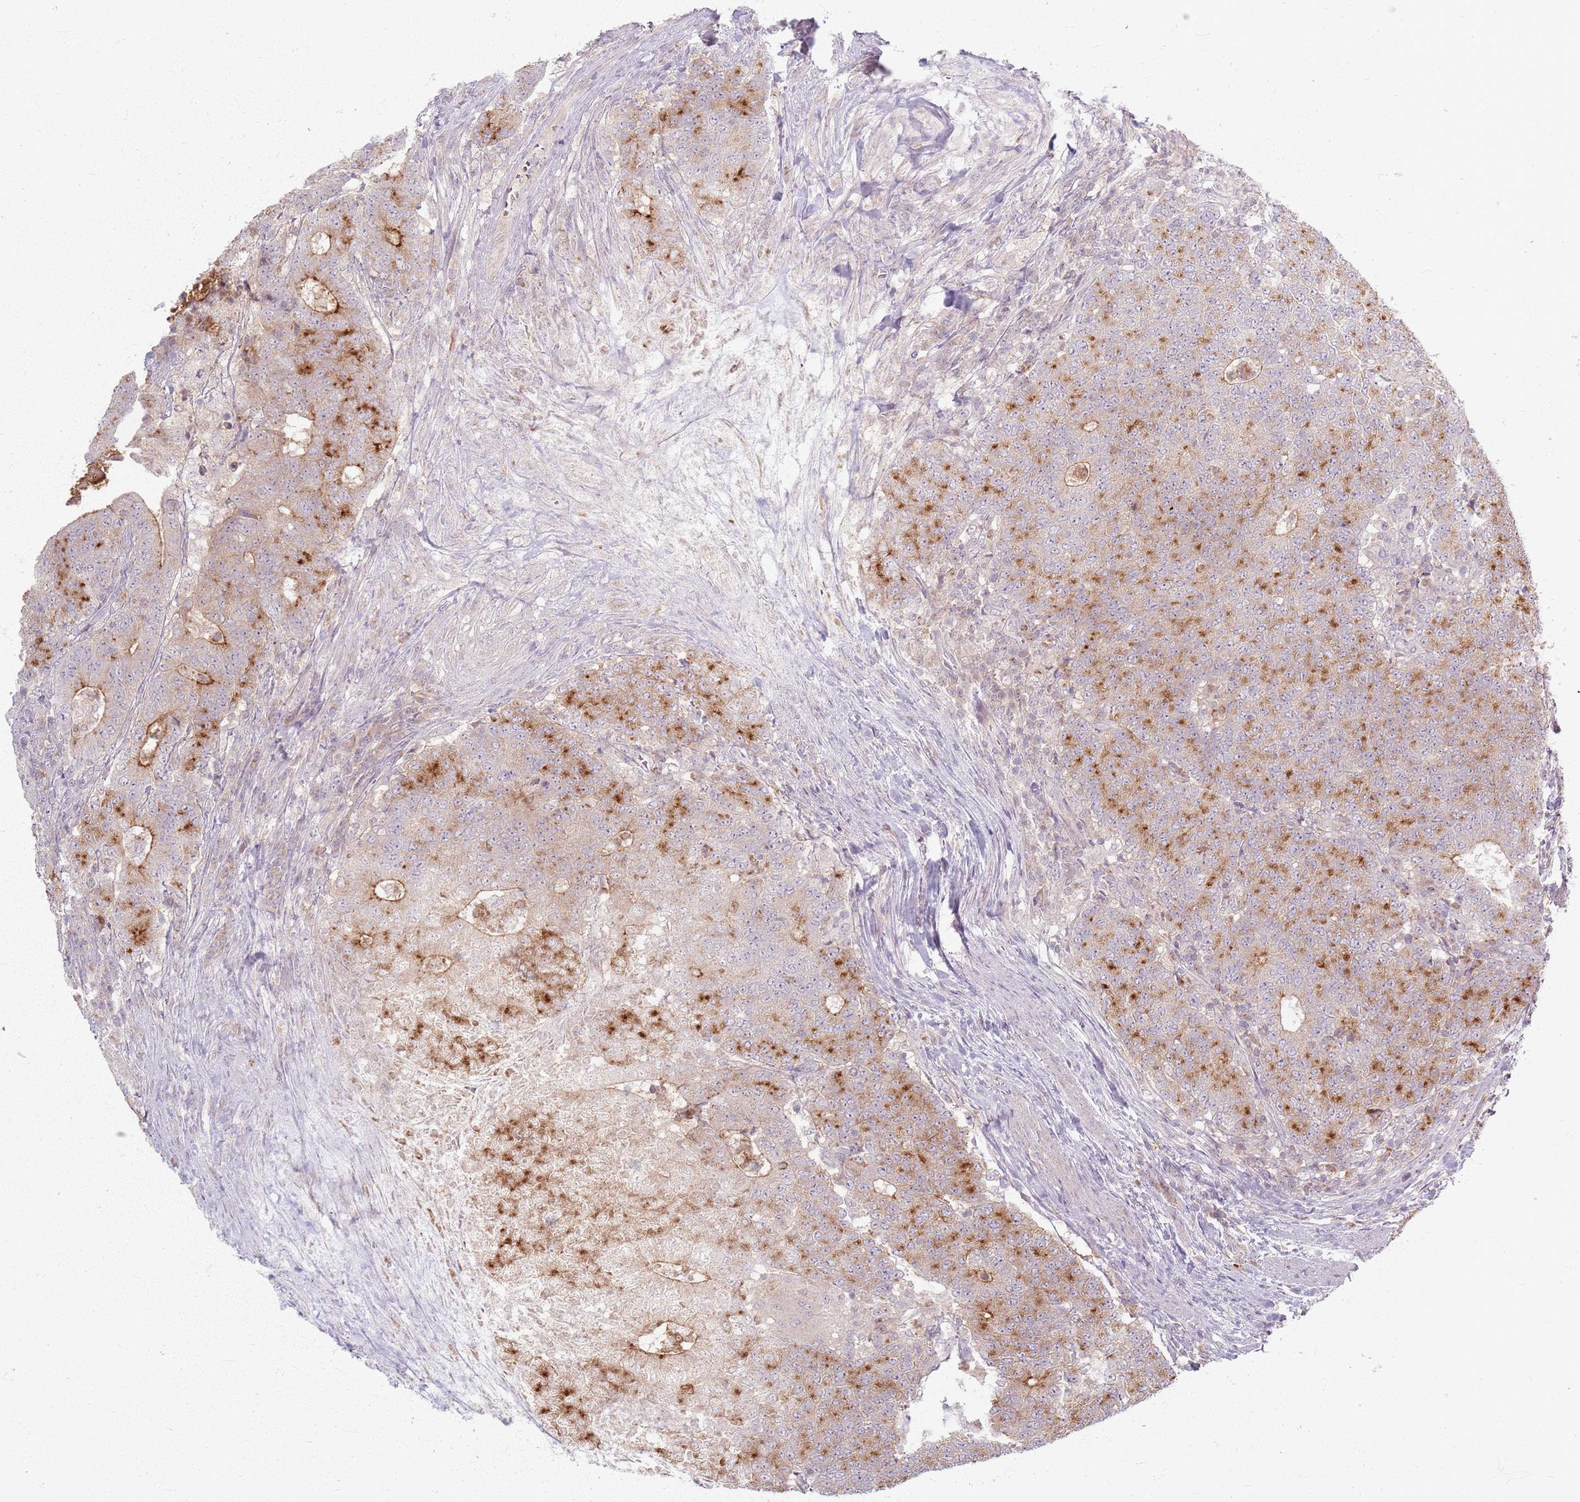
{"staining": {"intensity": "moderate", "quantity": "25%-75%", "location": "cytoplasmic/membranous"}, "tissue": "colorectal cancer", "cell_type": "Tumor cells", "image_type": "cancer", "snomed": [{"axis": "morphology", "description": "Adenocarcinoma, NOS"}, {"axis": "topography", "description": "Colon"}], "caption": "Colorectal cancer (adenocarcinoma) stained for a protein (brown) demonstrates moderate cytoplasmic/membranous positive staining in about 25%-75% of tumor cells.", "gene": "ZDHHC2", "patient": {"sex": "female", "age": 75}}